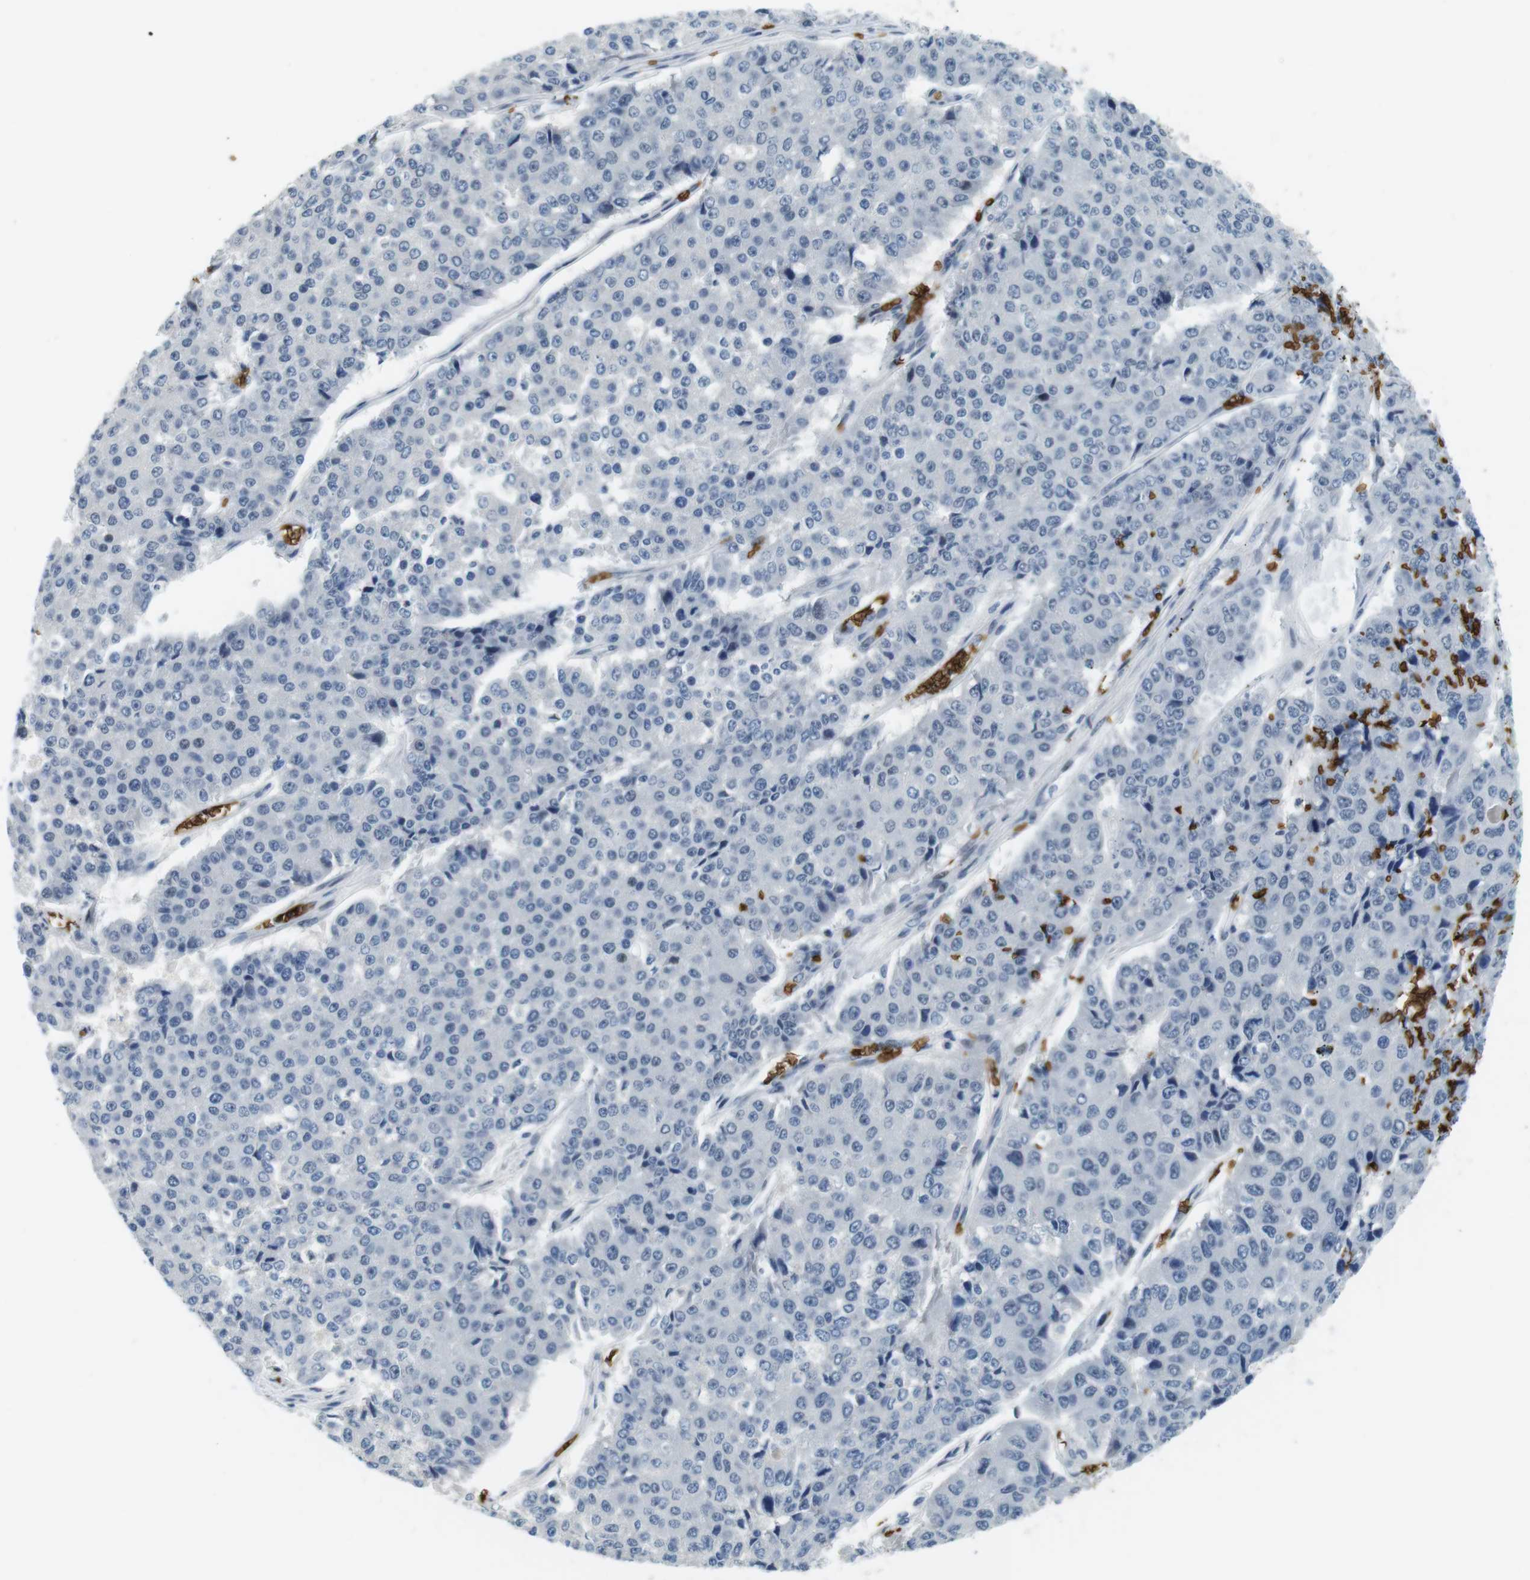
{"staining": {"intensity": "negative", "quantity": "none", "location": "none"}, "tissue": "pancreatic cancer", "cell_type": "Tumor cells", "image_type": "cancer", "snomed": [{"axis": "morphology", "description": "Adenocarcinoma, NOS"}, {"axis": "topography", "description": "Pancreas"}], "caption": "DAB (3,3'-diaminobenzidine) immunohistochemical staining of adenocarcinoma (pancreatic) shows no significant positivity in tumor cells.", "gene": "SLC4A1", "patient": {"sex": "male", "age": 50}}